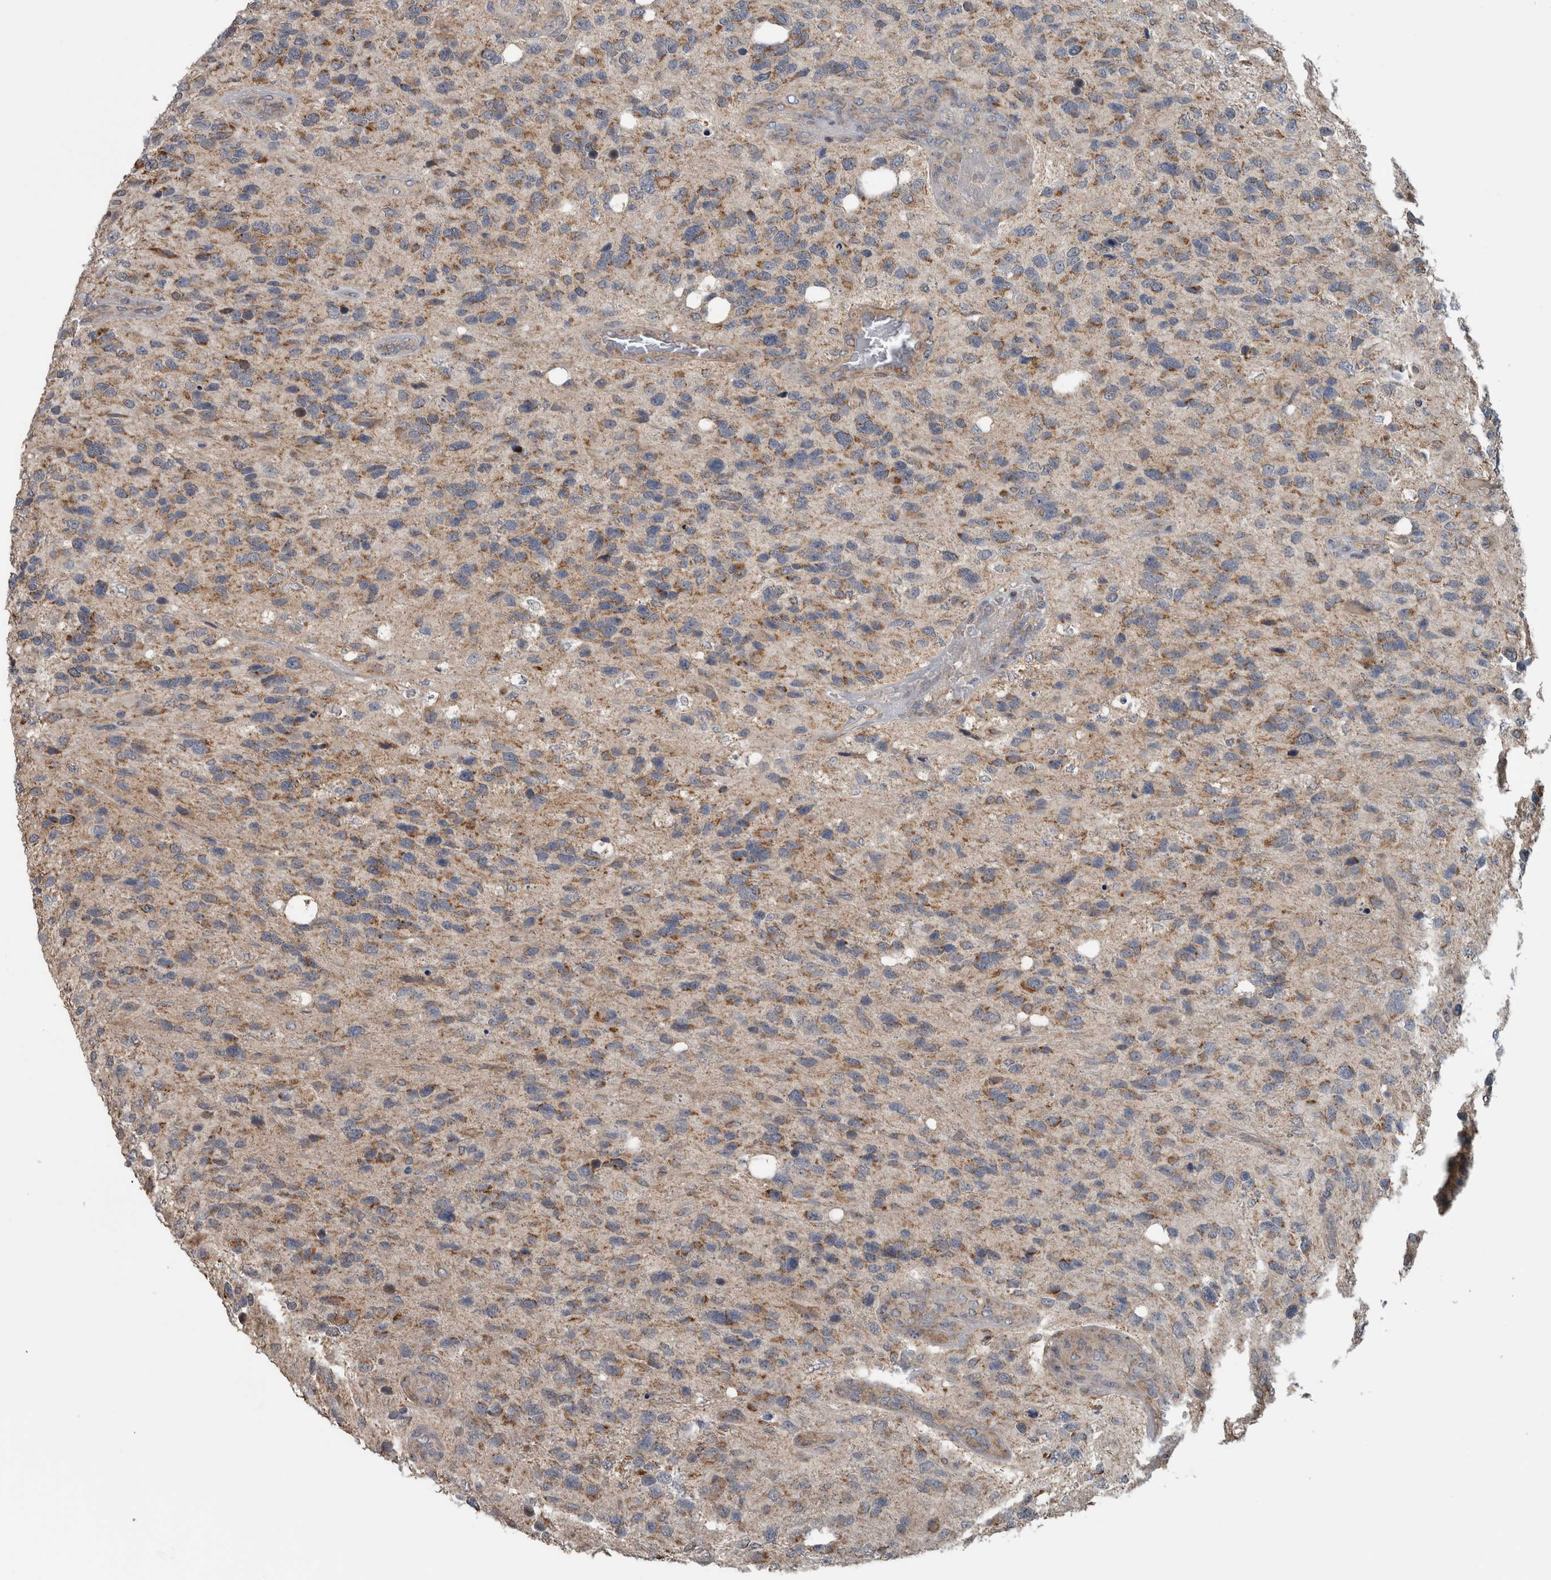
{"staining": {"intensity": "moderate", "quantity": "25%-75%", "location": "cytoplasmic/membranous"}, "tissue": "glioma", "cell_type": "Tumor cells", "image_type": "cancer", "snomed": [{"axis": "morphology", "description": "Glioma, malignant, High grade"}, {"axis": "topography", "description": "Brain"}], "caption": "Moderate cytoplasmic/membranous staining is appreciated in approximately 25%-75% of tumor cells in high-grade glioma (malignant). (brown staining indicates protein expression, while blue staining denotes nuclei).", "gene": "ARMC1", "patient": {"sex": "female", "age": 58}}